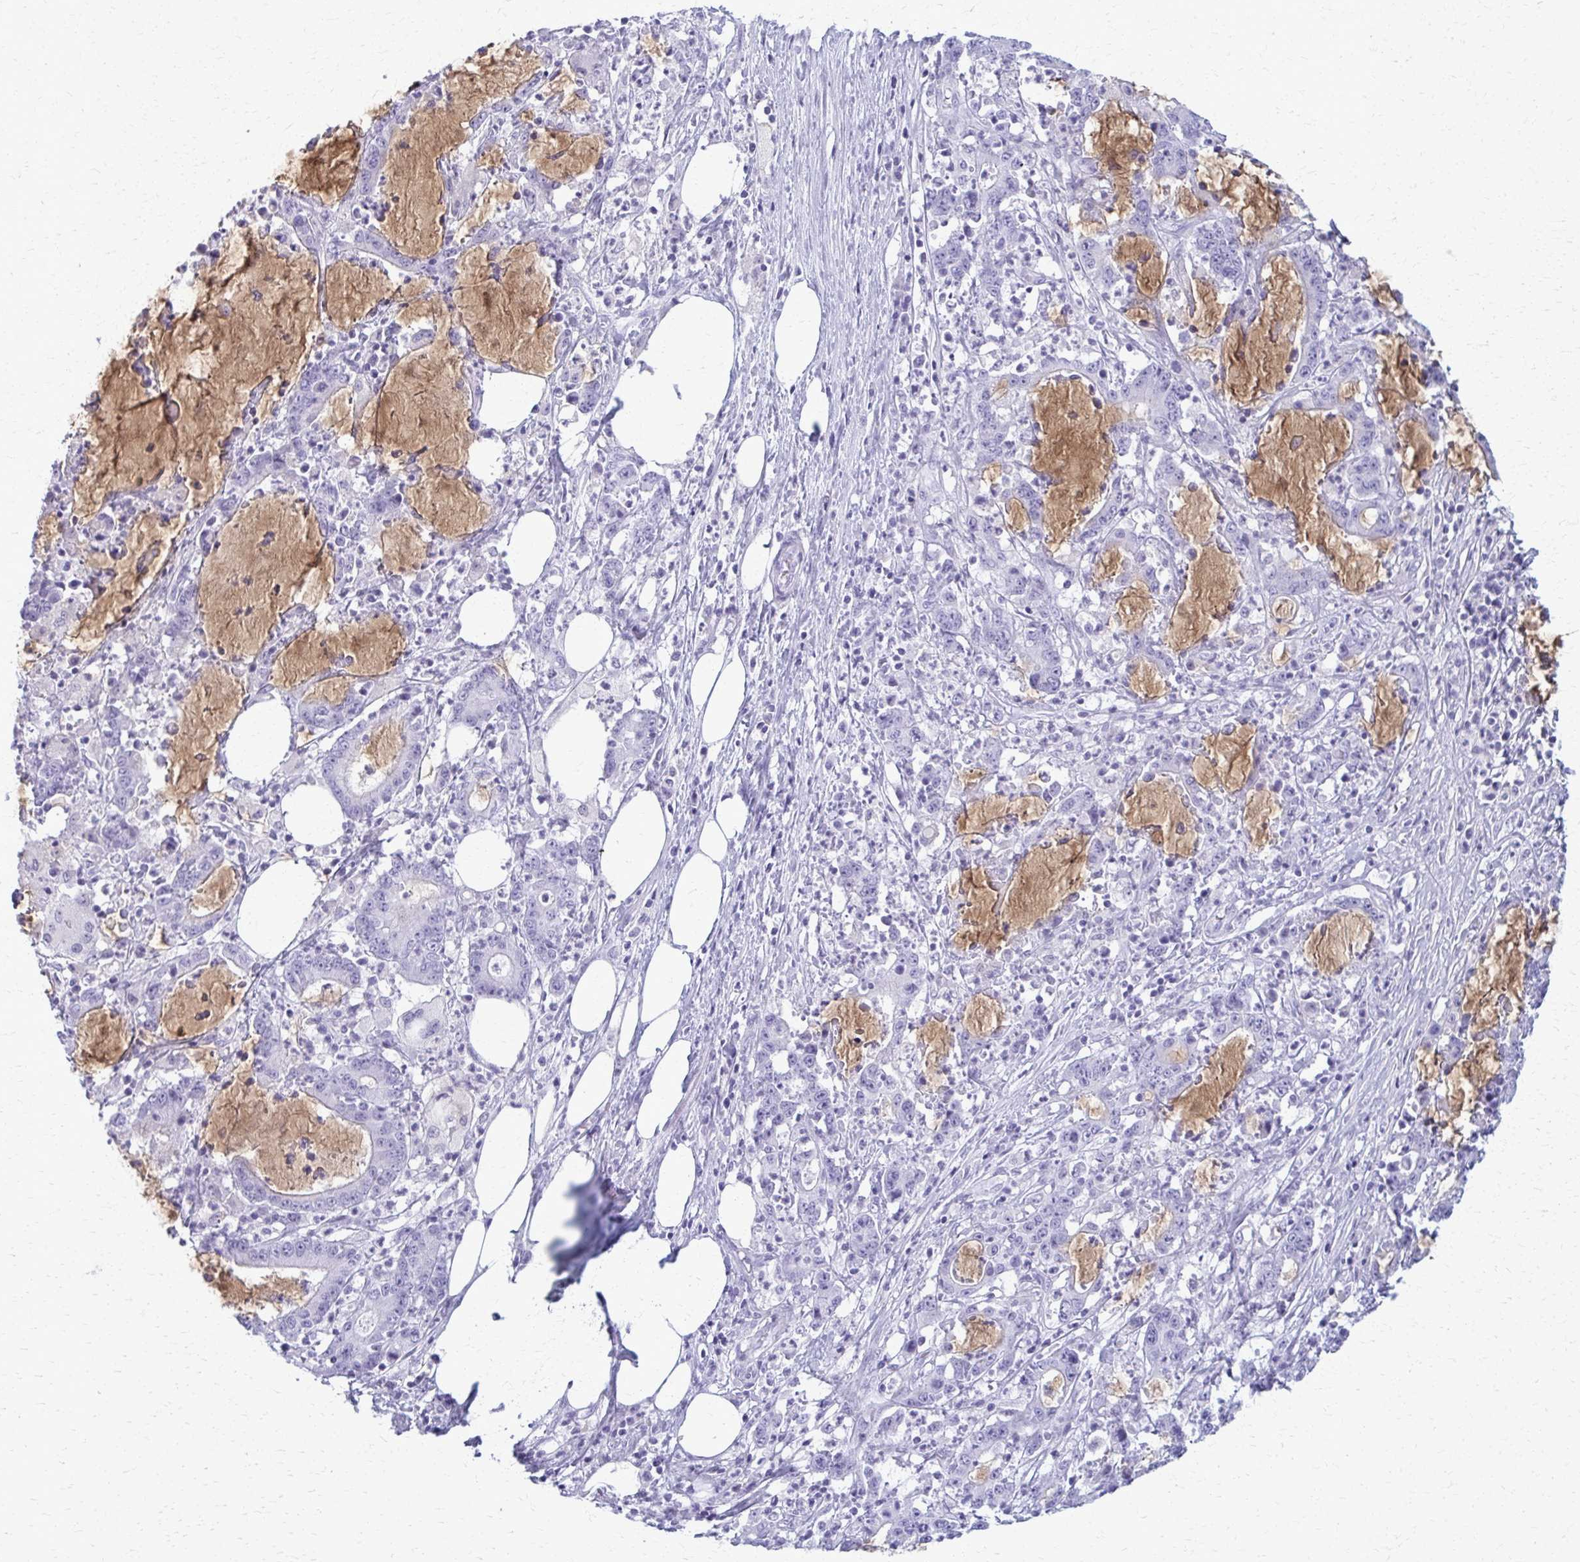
{"staining": {"intensity": "negative", "quantity": "none", "location": "none"}, "tissue": "stomach cancer", "cell_type": "Tumor cells", "image_type": "cancer", "snomed": [{"axis": "morphology", "description": "Adenocarcinoma, NOS"}, {"axis": "topography", "description": "Stomach, upper"}], "caption": "Image shows no protein staining in tumor cells of stomach adenocarcinoma tissue.", "gene": "ACSM2B", "patient": {"sex": "male", "age": 68}}